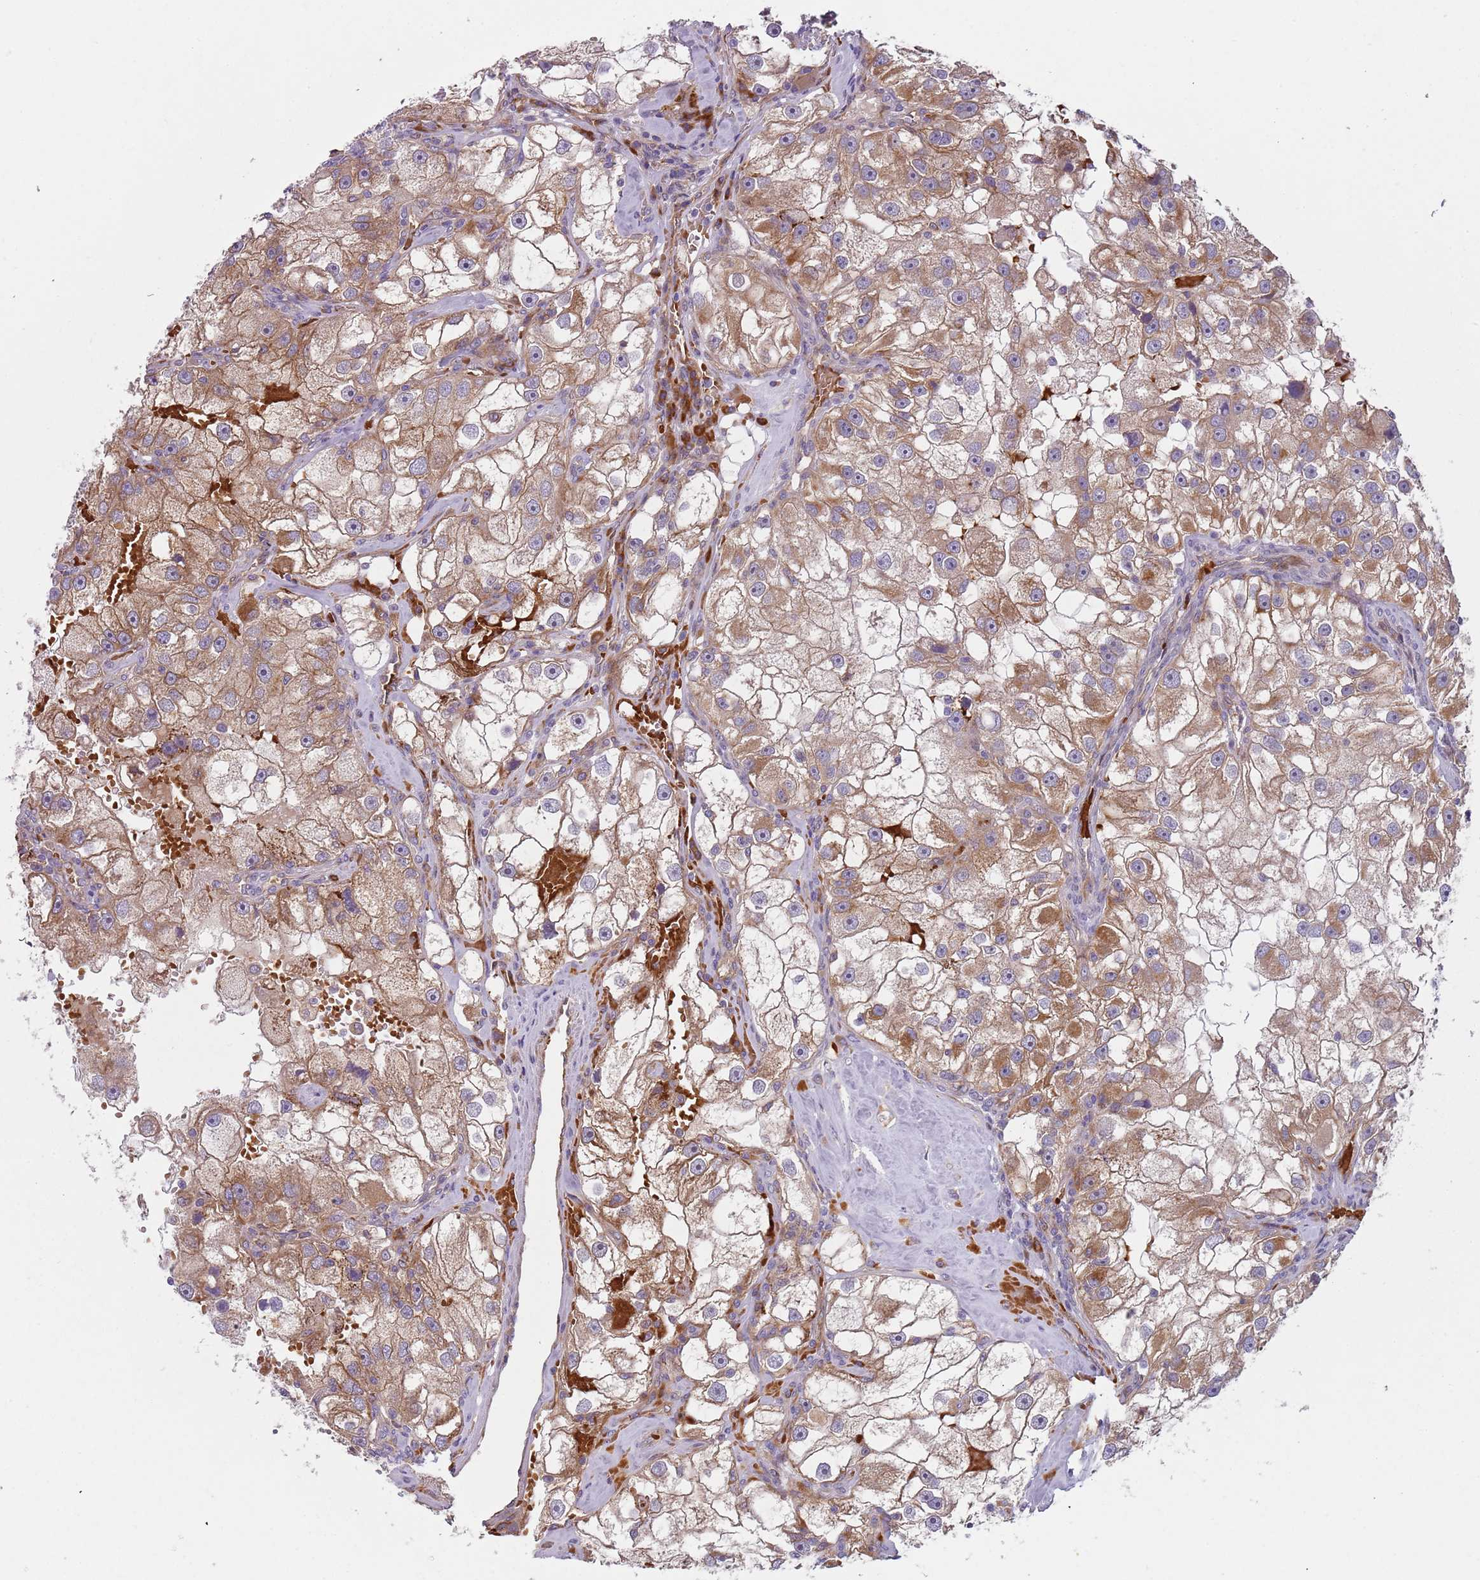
{"staining": {"intensity": "moderate", "quantity": ">75%", "location": "cytoplasmic/membranous"}, "tissue": "renal cancer", "cell_type": "Tumor cells", "image_type": "cancer", "snomed": [{"axis": "morphology", "description": "Adenocarcinoma, NOS"}, {"axis": "topography", "description": "Kidney"}], "caption": "Protein expression analysis of adenocarcinoma (renal) exhibits moderate cytoplasmic/membranous staining in approximately >75% of tumor cells.", "gene": "VWCE", "patient": {"sex": "male", "age": 63}}